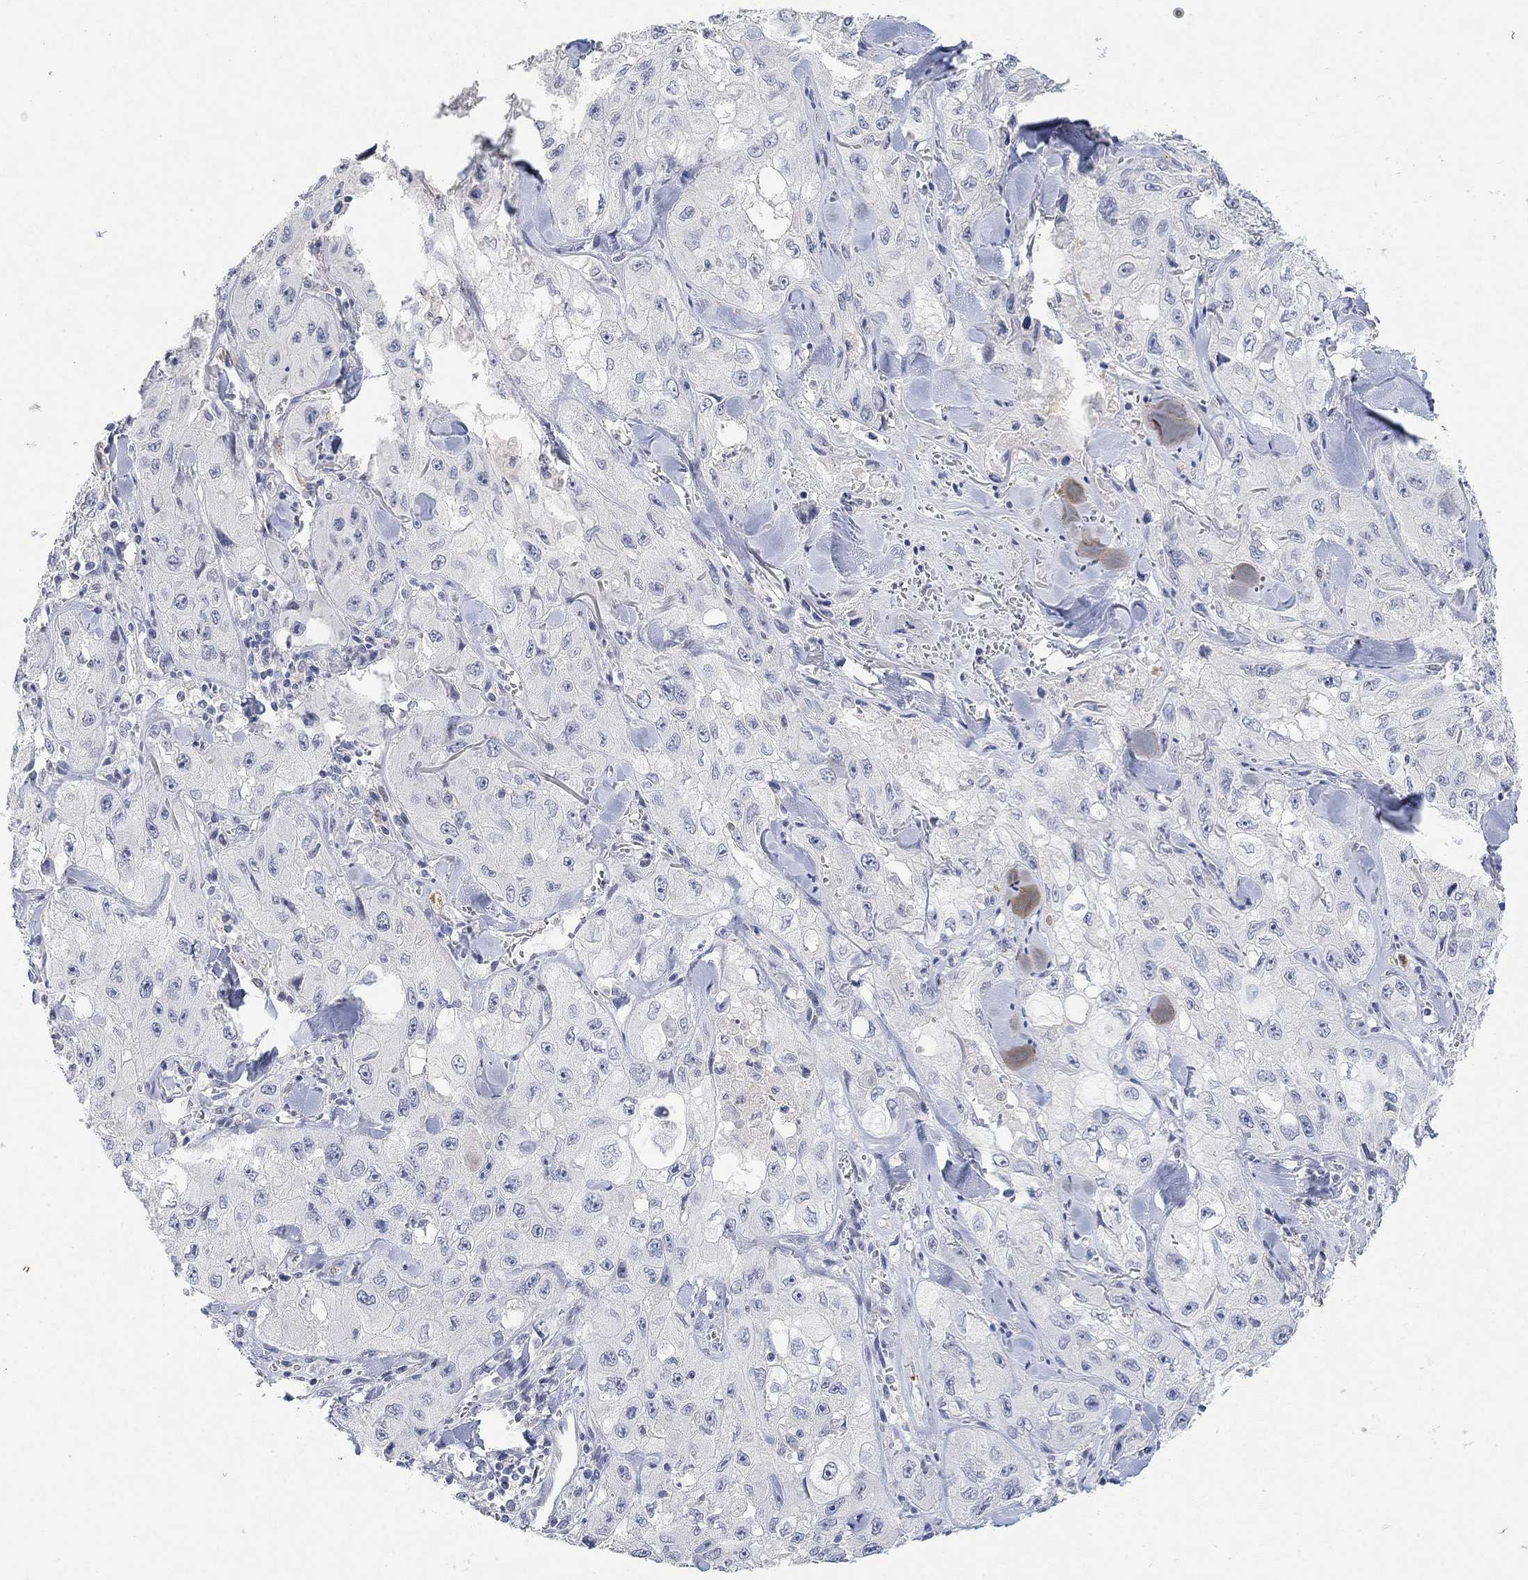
{"staining": {"intensity": "negative", "quantity": "none", "location": "none"}, "tissue": "skin cancer", "cell_type": "Tumor cells", "image_type": "cancer", "snomed": [{"axis": "morphology", "description": "Squamous cell carcinoma, NOS"}, {"axis": "topography", "description": "Skin"}, {"axis": "topography", "description": "Subcutis"}], "caption": "An IHC photomicrograph of skin squamous cell carcinoma is shown. There is no staining in tumor cells of skin squamous cell carcinoma. (DAB IHC, high magnification).", "gene": "VAT1L", "patient": {"sex": "male", "age": 73}}